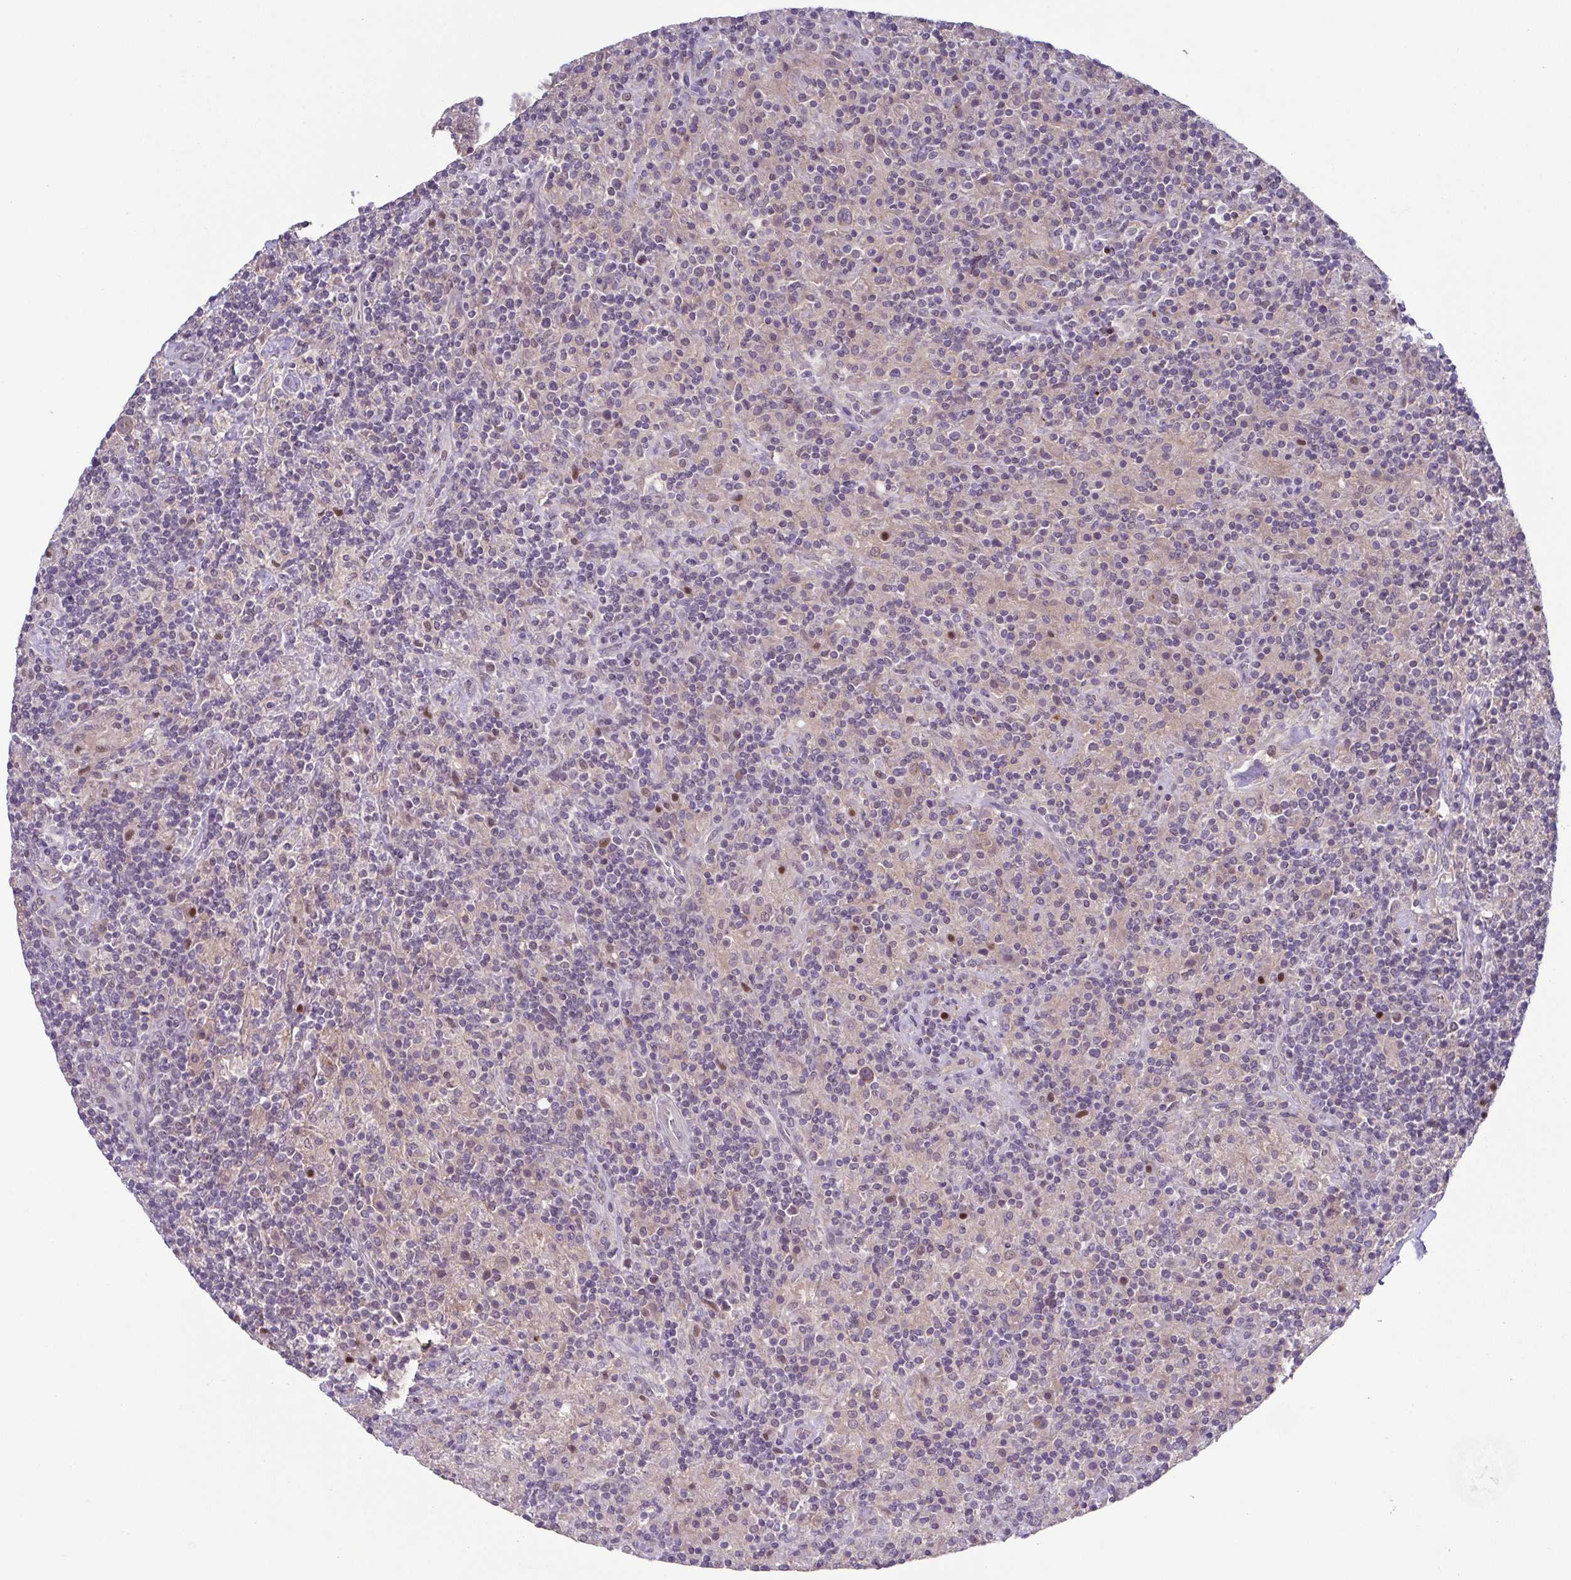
{"staining": {"intensity": "weak", "quantity": ">75%", "location": "nuclear"}, "tissue": "lymphoma", "cell_type": "Tumor cells", "image_type": "cancer", "snomed": [{"axis": "morphology", "description": "Hodgkin's disease, NOS"}, {"axis": "topography", "description": "Lymph node"}], "caption": "The image reveals a brown stain indicating the presence of a protein in the nuclear of tumor cells in Hodgkin's disease. (Brightfield microscopy of DAB IHC at high magnification).", "gene": "UBE2Q1", "patient": {"sex": "male", "age": 70}}